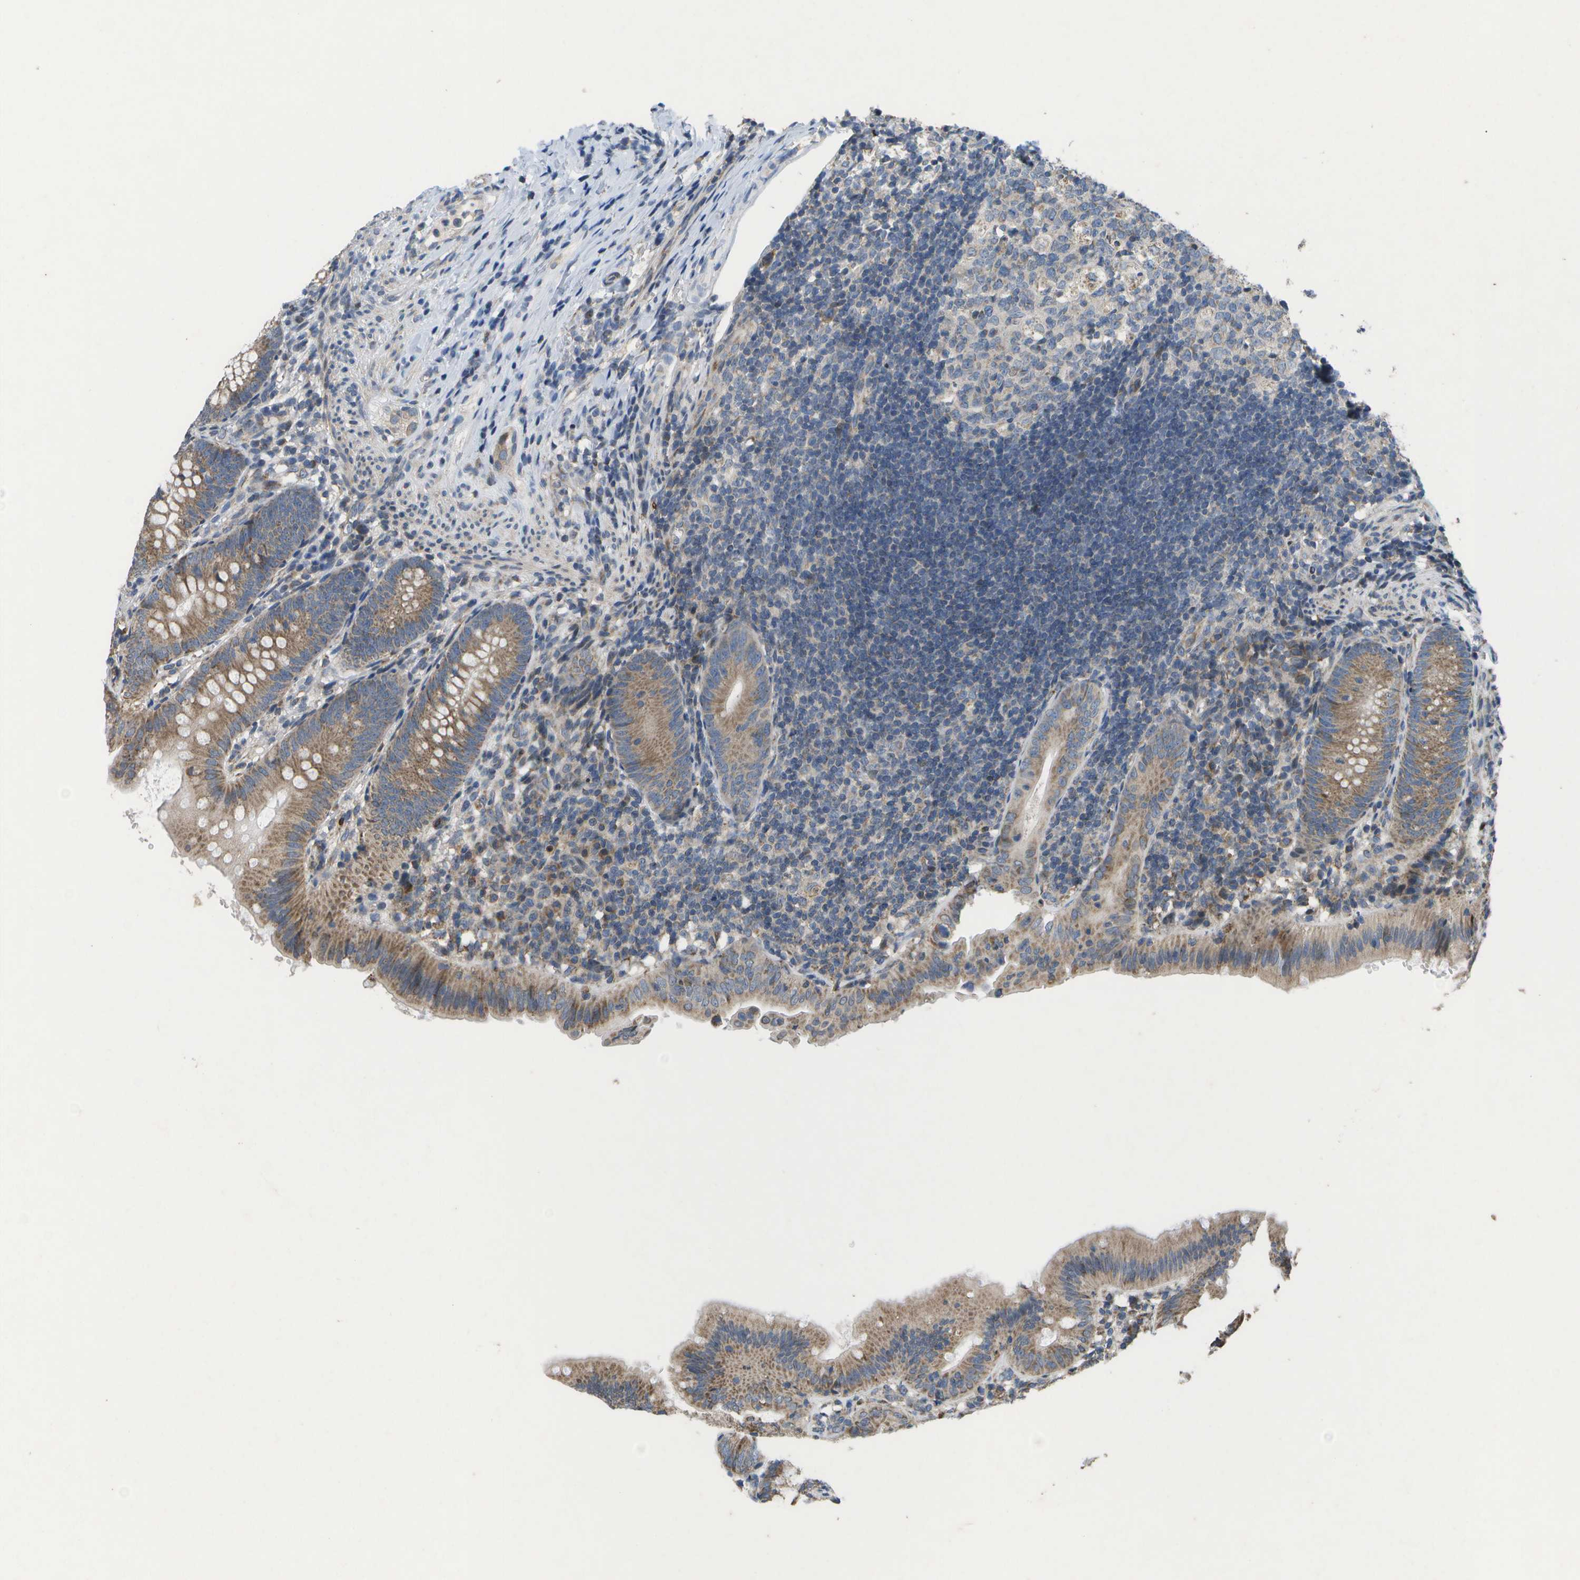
{"staining": {"intensity": "moderate", "quantity": ">75%", "location": "cytoplasmic/membranous"}, "tissue": "appendix", "cell_type": "Glandular cells", "image_type": "normal", "snomed": [{"axis": "morphology", "description": "Normal tissue, NOS"}, {"axis": "topography", "description": "Appendix"}], "caption": "IHC micrograph of normal appendix: appendix stained using IHC reveals medium levels of moderate protein expression localized specifically in the cytoplasmic/membranous of glandular cells, appearing as a cytoplasmic/membranous brown color.", "gene": "HADHA", "patient": {"sex": "male", "age": 1}}